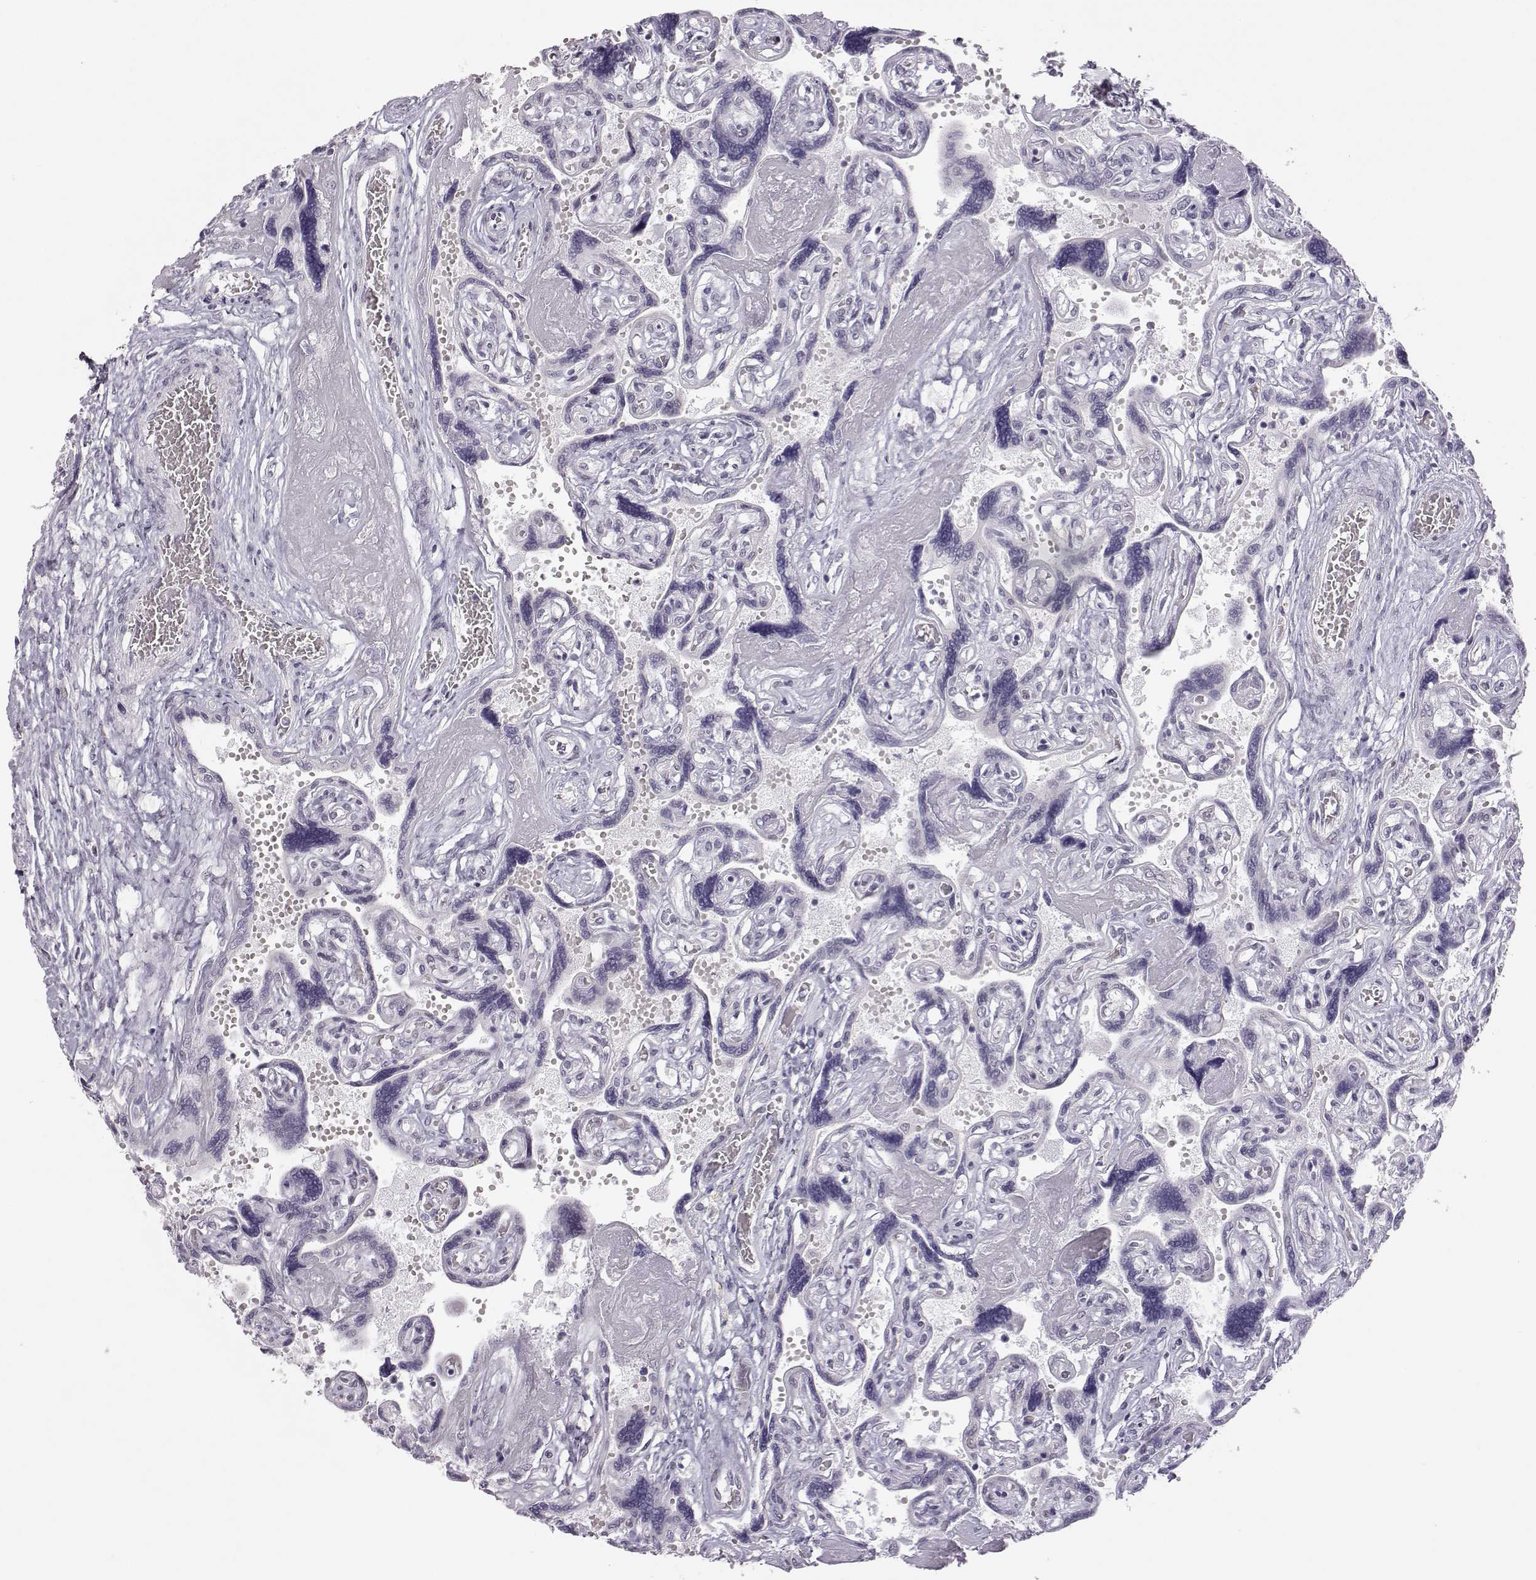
{"staining": {"intensity": "negative", "quantity": "none", "location": "none"}, "tissue": "placenta", "cell_type": "Decidual cells", "image_type": "normal", "snomed": [{"axis": "morphology", "description": "Normal tissue, NOS"}, {"axis": "topography", "description": "Placenta"}], "caption": "Photomicrograph shows no protein expression in decidual cells of normal placenta.", "gene": "VGF", "patient": {"sex": "female", "age": 32}}